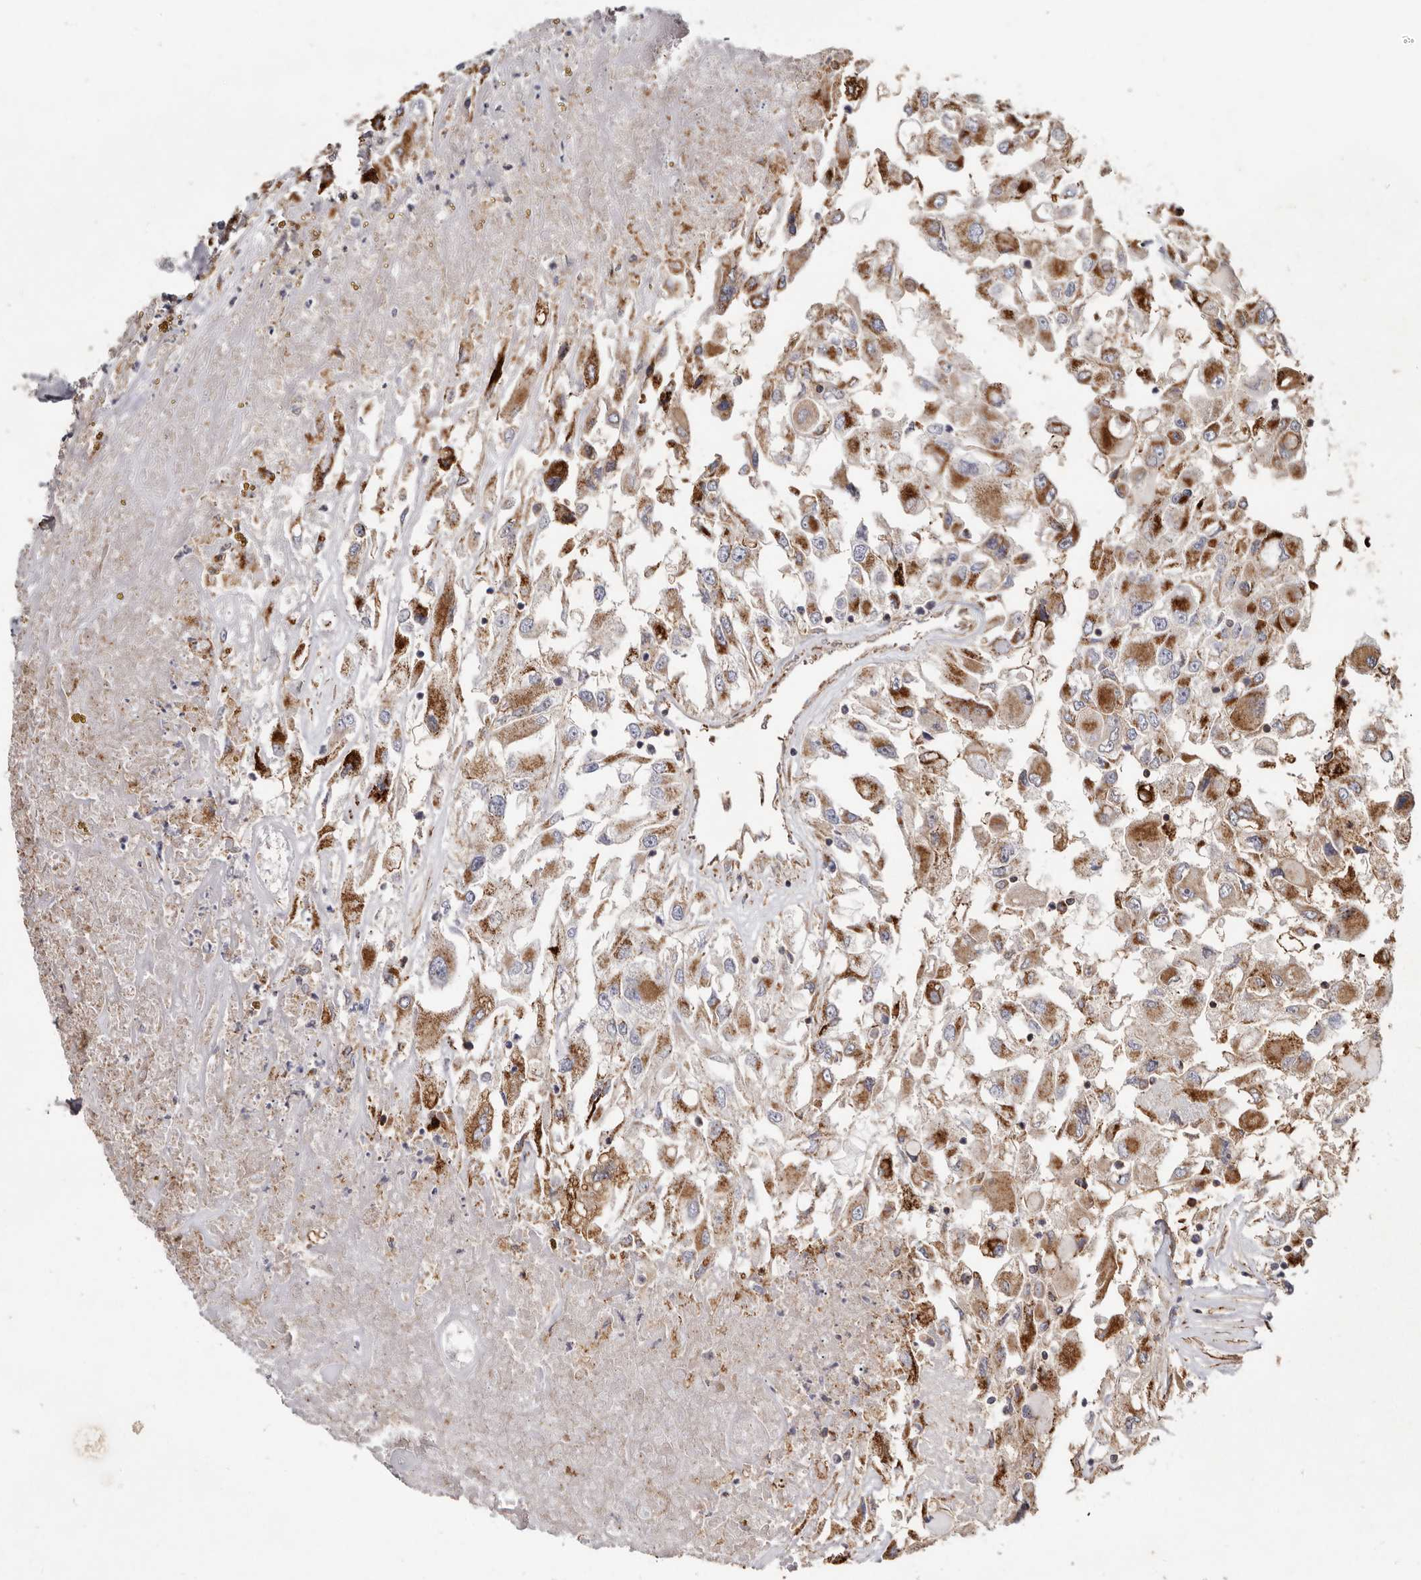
{"staining": {"intensity": "moderate", "quantity": ">75%", "location": "cytoplasmic/membranous"}, "tissue": "renal cancer", "cell_type": "Tumor cells", "image_type": "cancer", "snomed": [{"axis": "morphology", "description": "Adenocarcinoma, NOS"}, {"axis": "topography", "description": "Kidney"}], "caption": "Renal cancer was stained to show a protein in brown. There is medium levels of moderate cytoplasmic/membranous positivity in about >75% of tumor cells.", "gene": "KIF26B", "patient": {"sex": "female", "age": 52}}